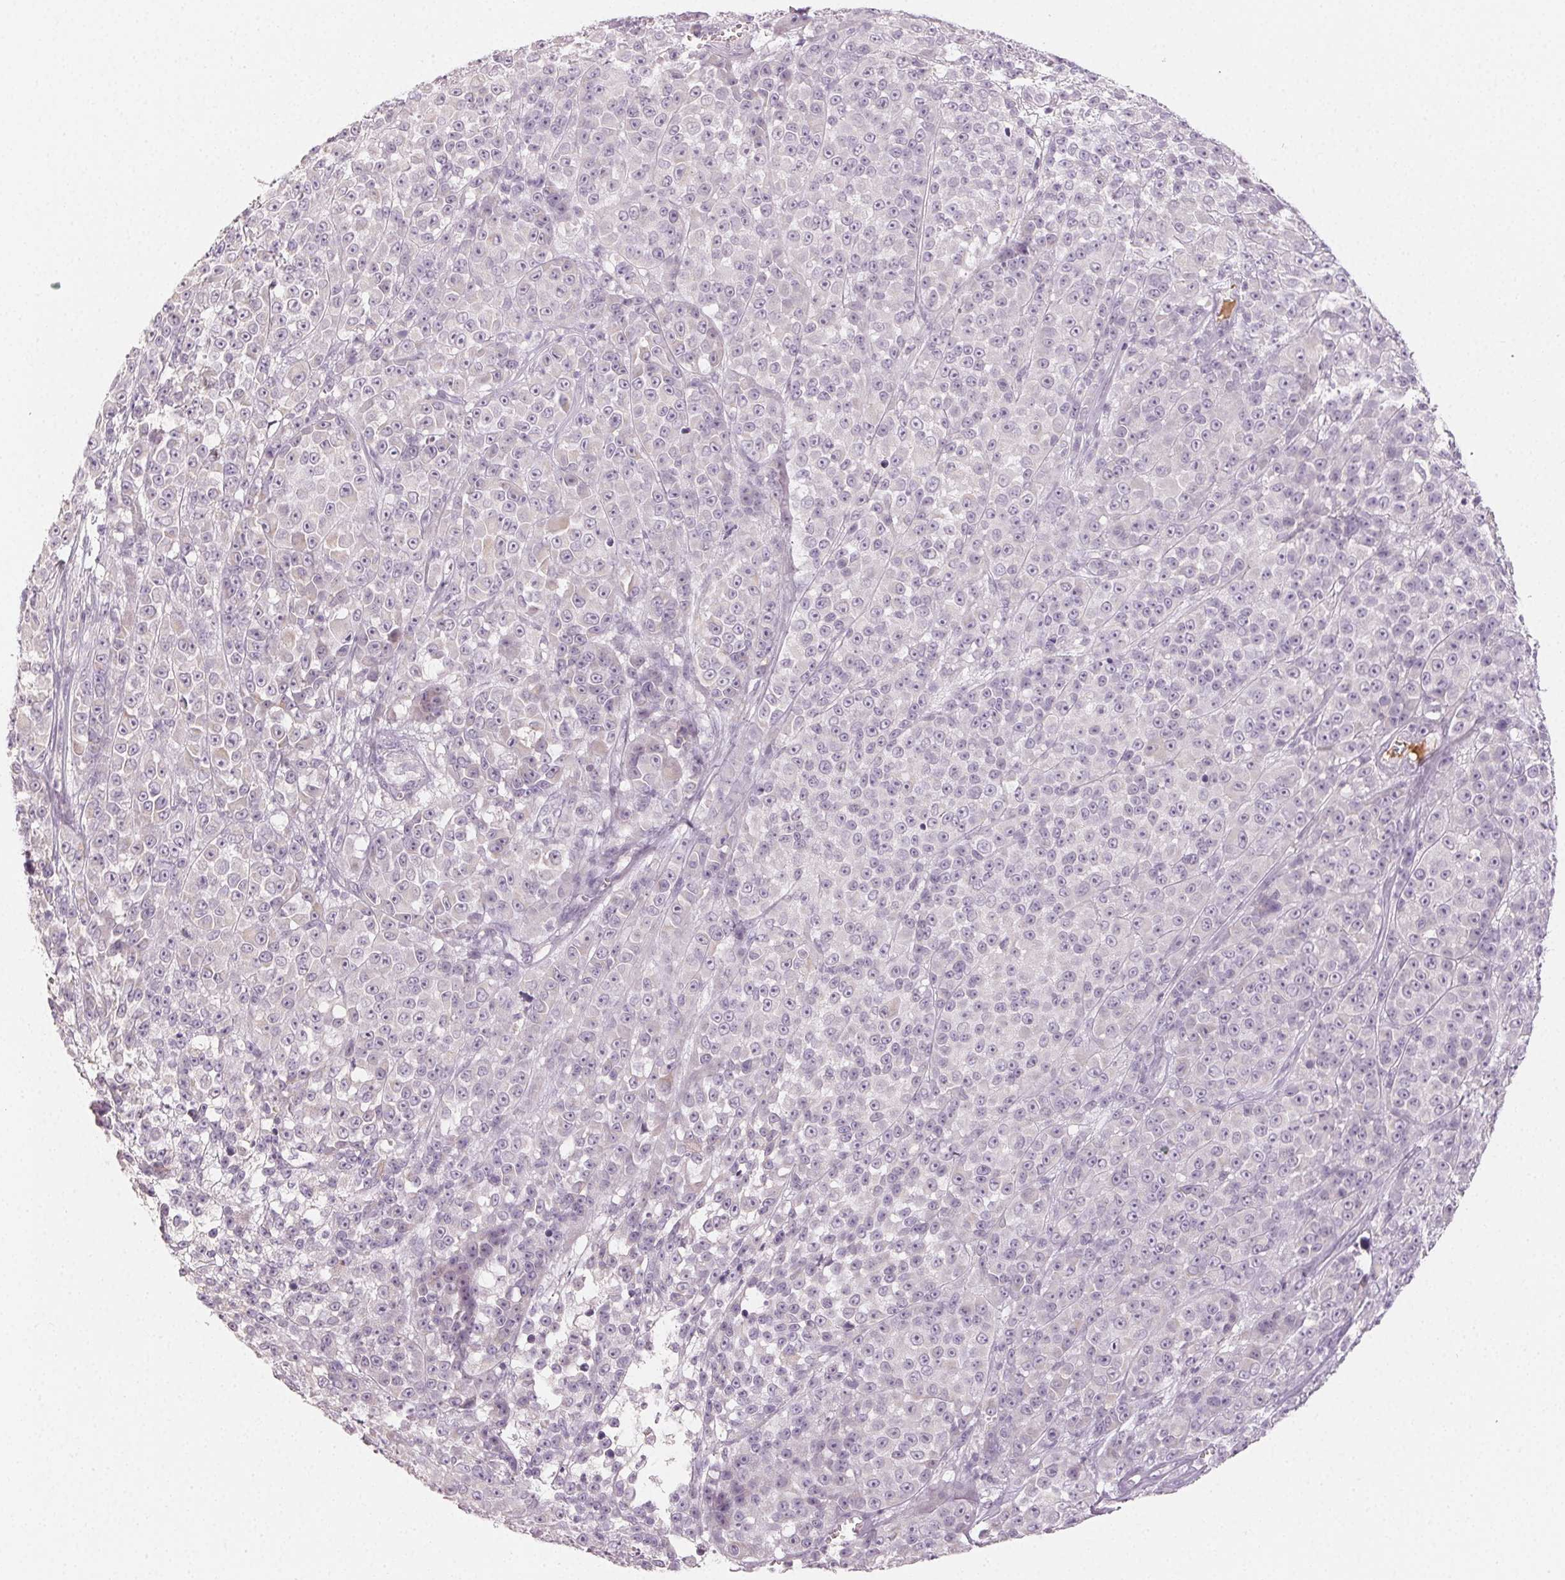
{"staining": {"intensity": "negative", "quantity": "none", "location": "none"}, "tissue": "melanoma", "cell_type": "Tumor cells", "image_type": "cancer", "snomed": [{"axis": "morphology", "description": "Malignant melanoma, NOS"}, {"axis": "topography", "description": "Skin"}, {"axis": "topography", "description": "Skin of back"}], "caption": "This histopathology image is of malignant melanoma stained with immunohistochemistry to label a protein in brown with the nuclei are counter-stained blue. There is no staining in tumor cells.", "gene": "LVRN", "patient": {"sex": "male", "age": 91}}